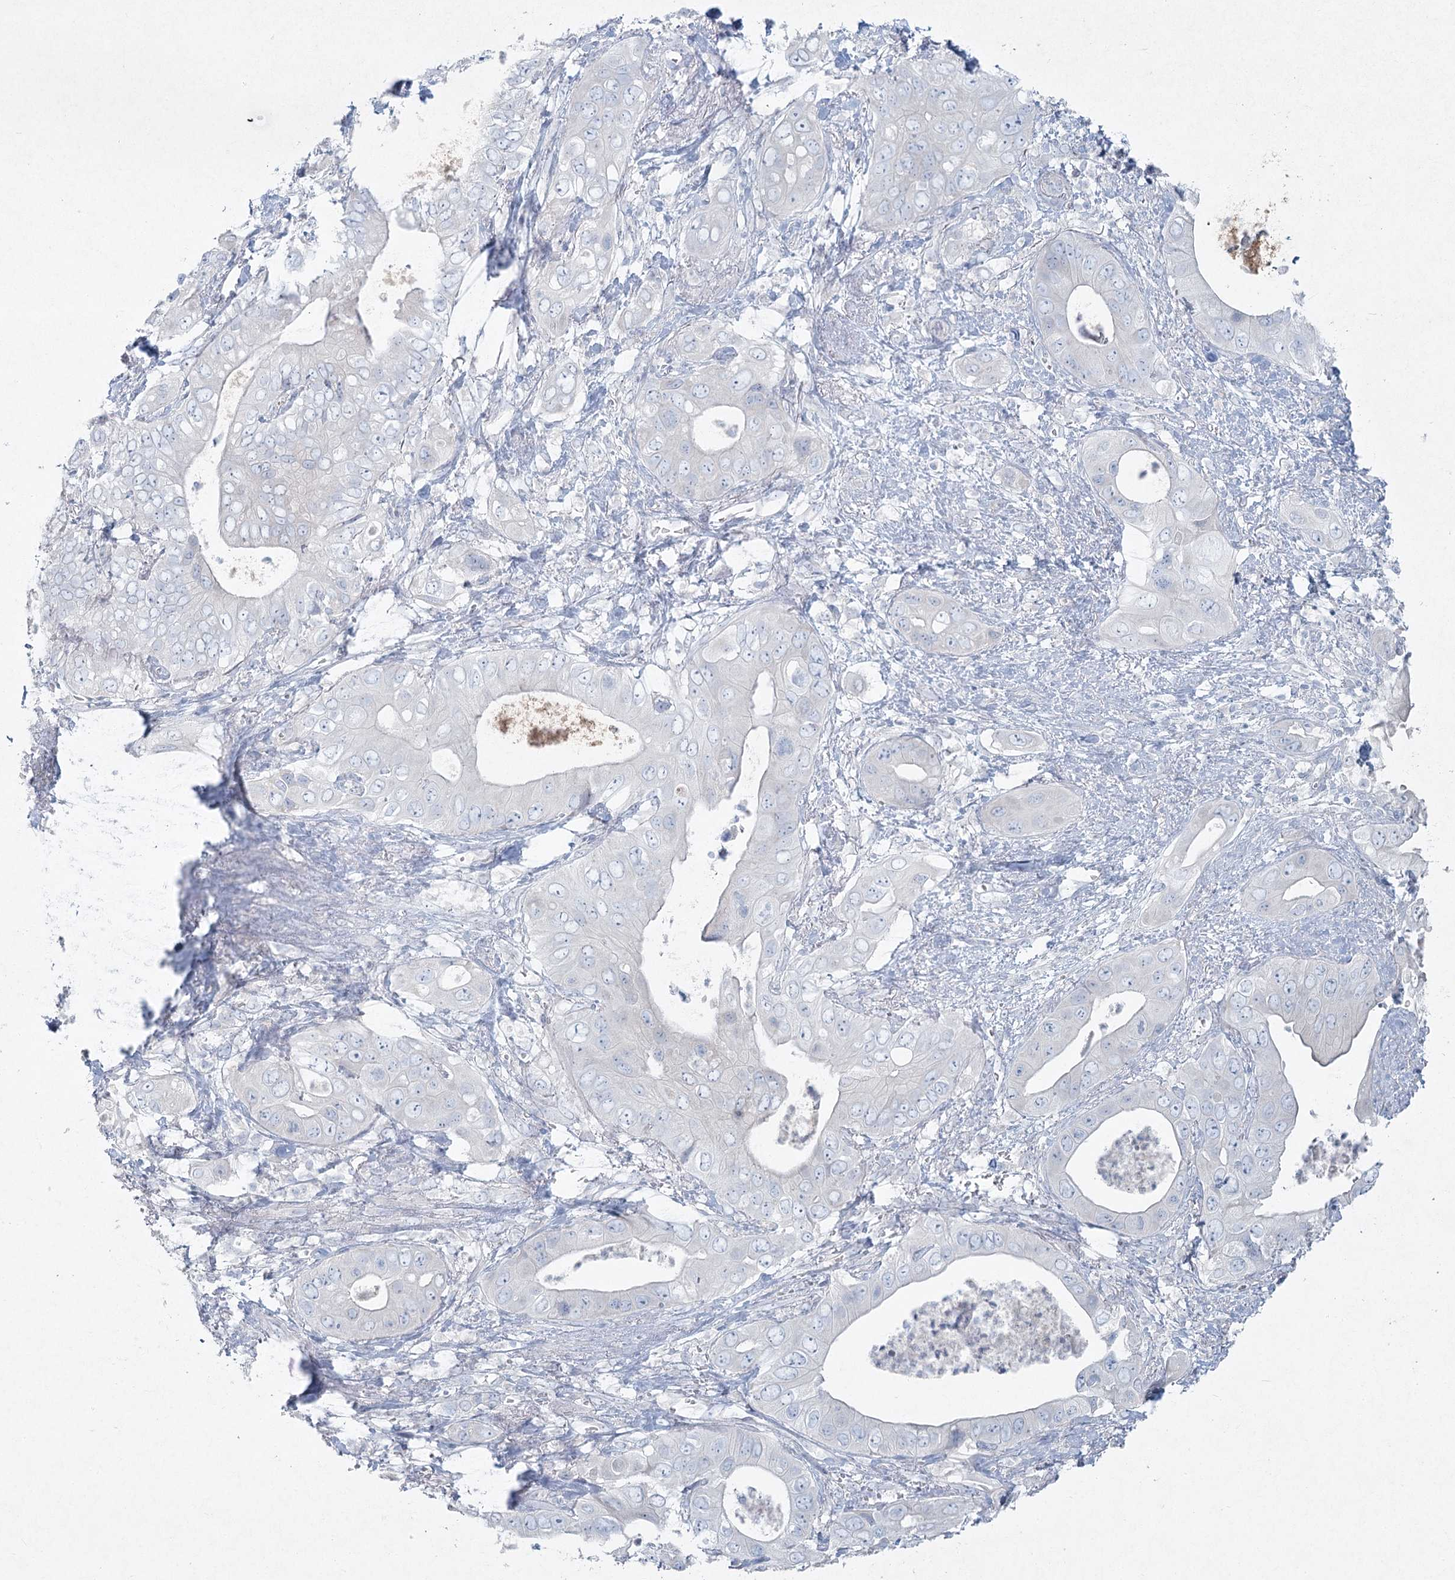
{"staining": {"intensity": "negative", "quantity": "none", "location": "none"}, "tissue": "pancreatic cancer", "cell_type": "Tumor cells", "image_type": "cancer", "snomed": [{"axis": "morphology", "description": "Adenocarcinoma, NOS"}, {"axis": "topography", "description": "Pancreas"}], "caption": "Immunohistochemistry of human pancreatic cancer (adenocarcinoma) exhibits no positivity in tumor cells.", "gene": "LRP2BP", "patient": {"sex": "female", "age": 78}}